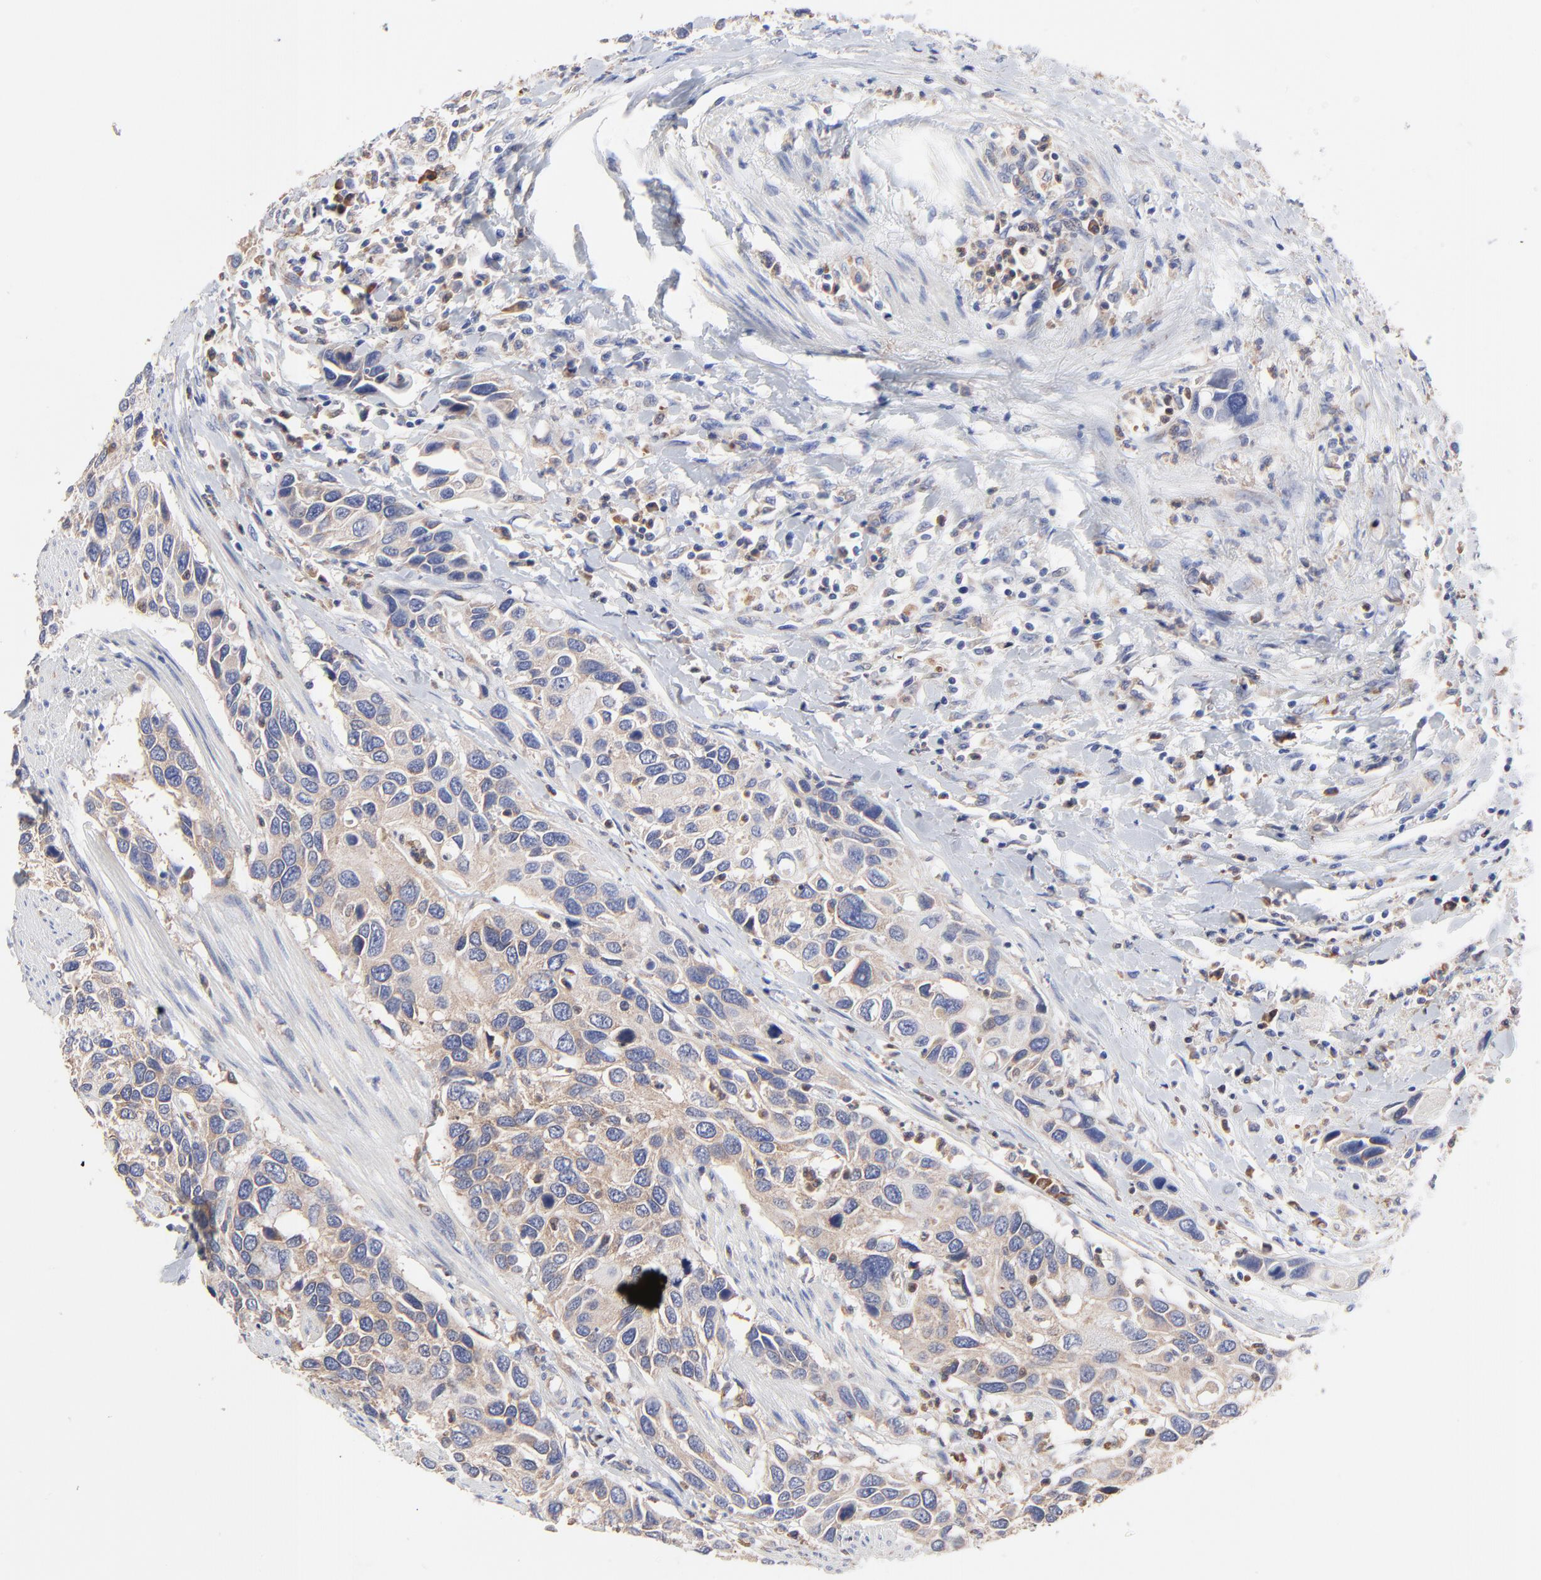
{"staining": {"intensity": "moderate", "quantity": ">75%", "location": "cytoplasmic/membranous"}, "tissue": "urothelial cancer", "cell_type": "Tumor cells", "image_type": "cancer", "snomed": [{"axis": "morphology", "description": "Urothelial carcinoma, High grade"}, {"axis": "topography", "description": "Urinary bladder"}], "caption": "Immunohistochemical staining of high-grade urothelial carcinoma demonstrates moderate cytoplasmic/membranous protein positivity in about >75% of tumor cells.", "gene": "PPFIBP2", "patient": {"sex": "male", "age": 66}}